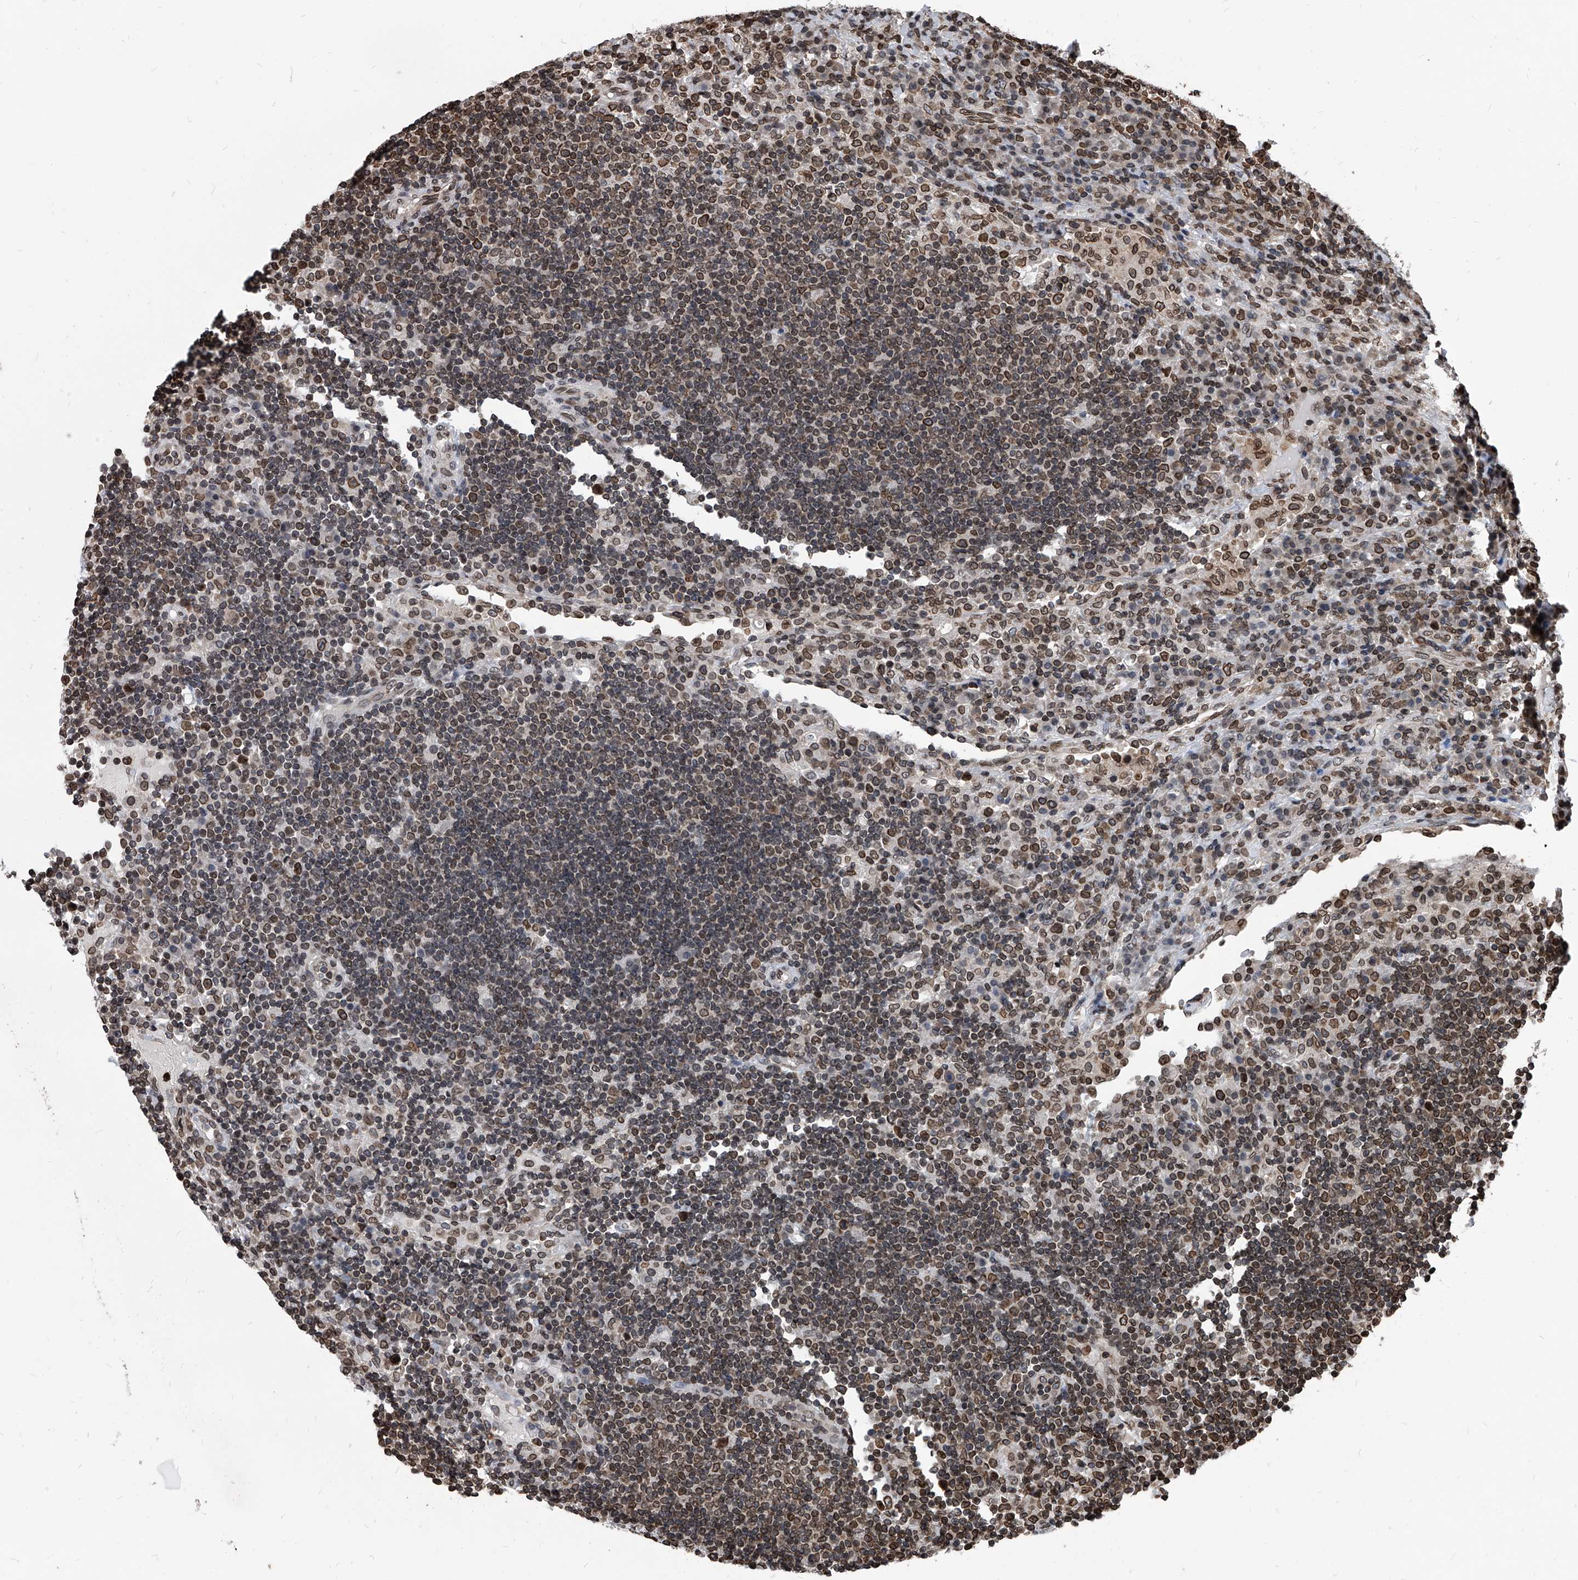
{"staining": {"intensity": "moderate", "quantity": "25%-75%", "location": "cytoplasmic/membranous,nuclear"}, "tissue": "lymph node", "cell_type": "Germinal center cells", "image_type": "normal", "snomed": [{"axis": "morphology", "description": "Normal tissue, NOS"}, {"axis": "topography", "description": "Lymph node"}], "caption": "Protein staining shows moderate cytoplasmic/membranous,nuclear staining in approximately 25%-75% of germinal center cells in unremarkable lymph node. Using DAB (brown) and hematoxylin (blue) stains, captured at high magnification using brightfield microscopy.", "gene": "PHF20", "patient": {"sex": "female", "age": 53}}